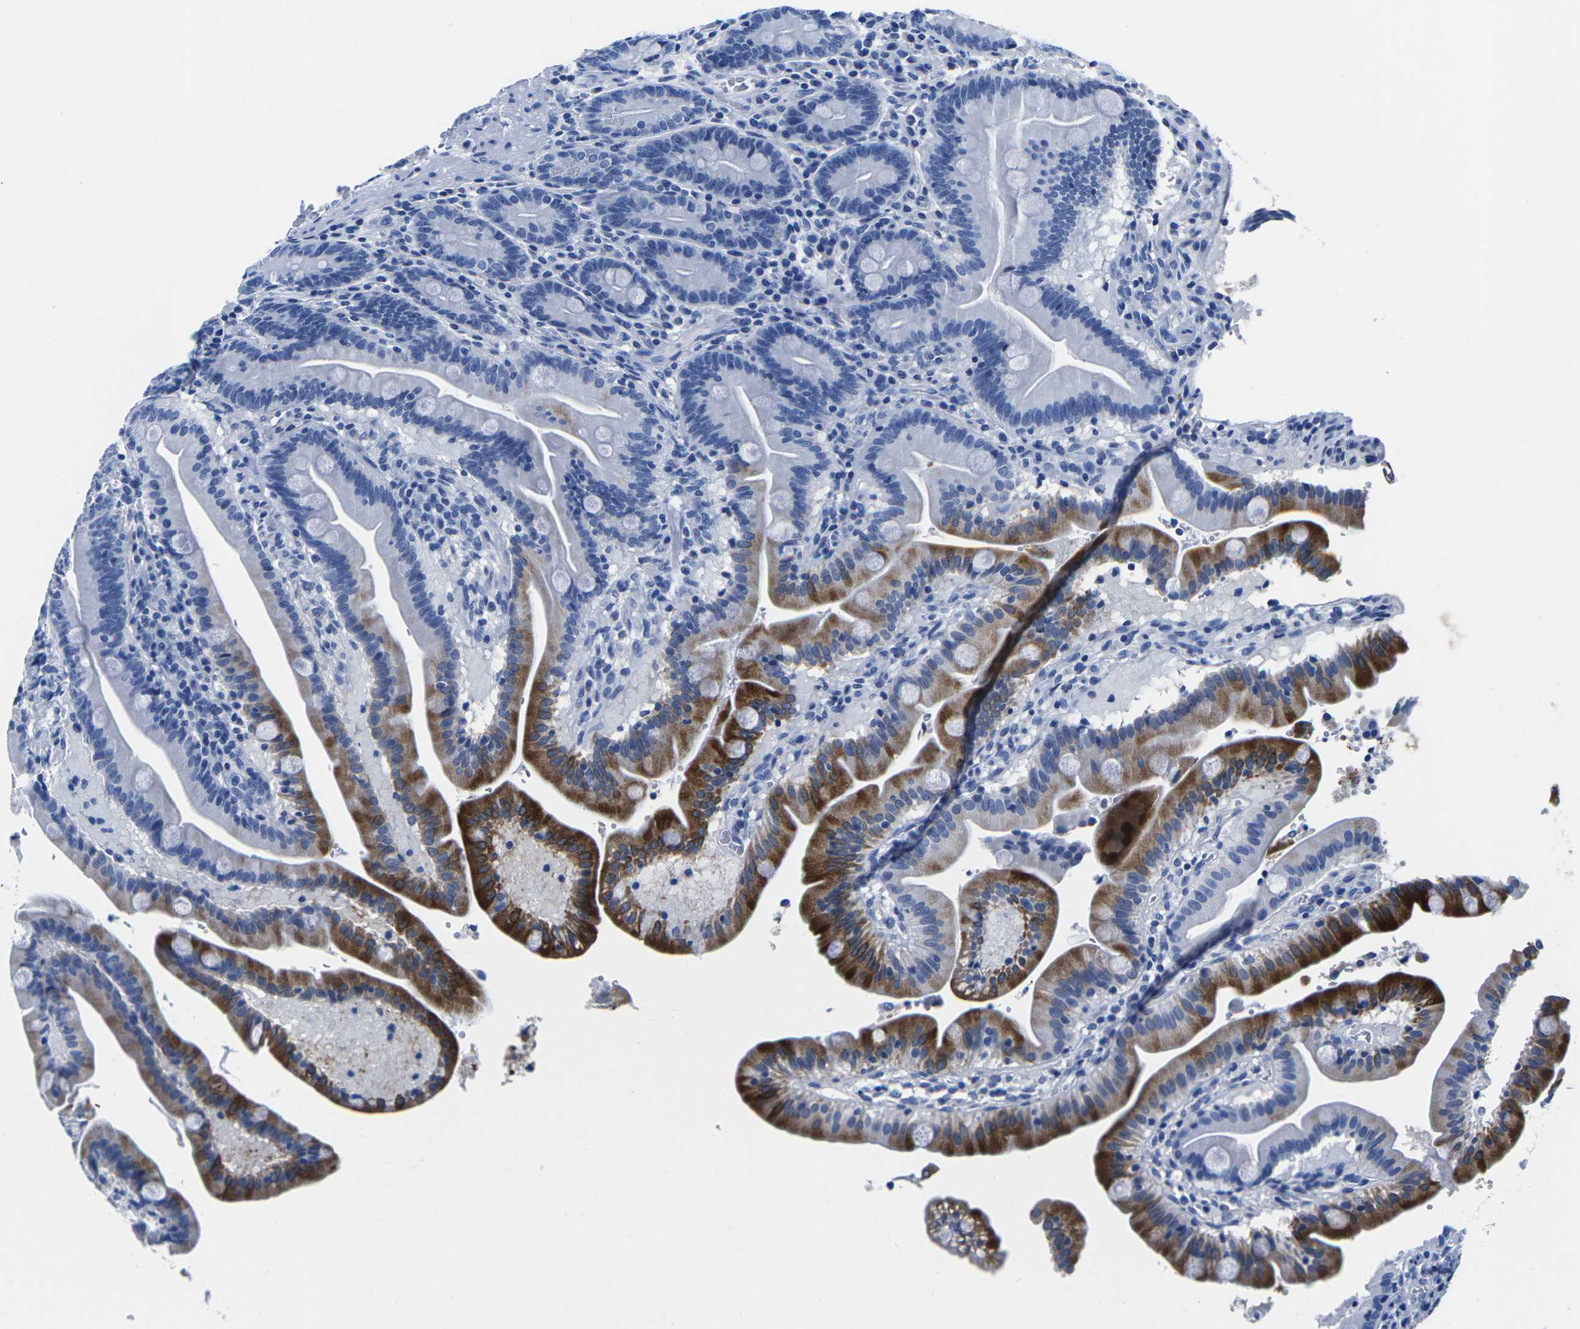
{"staining": {"intensity": "strong", "quantity": "<25%", "location": "cytoplasmic/membranous"}, "tissue": "duodenum", "cell_type": "Glandular cells", "image_type": "normal", "snomed": [{"axis": "morphology", "description": "Normal tissue, NOS"}, {"axis": "topography", "description": "Duodenum"}], "caption": "This histopathology image exhibits IHC staining of benign human duodenum, with medium strong cytoplasmic/membranous positivity in about <25% of glandular cells.", "gene": "CYP1A2", "patient": {"sex": "male", "age": 54}}